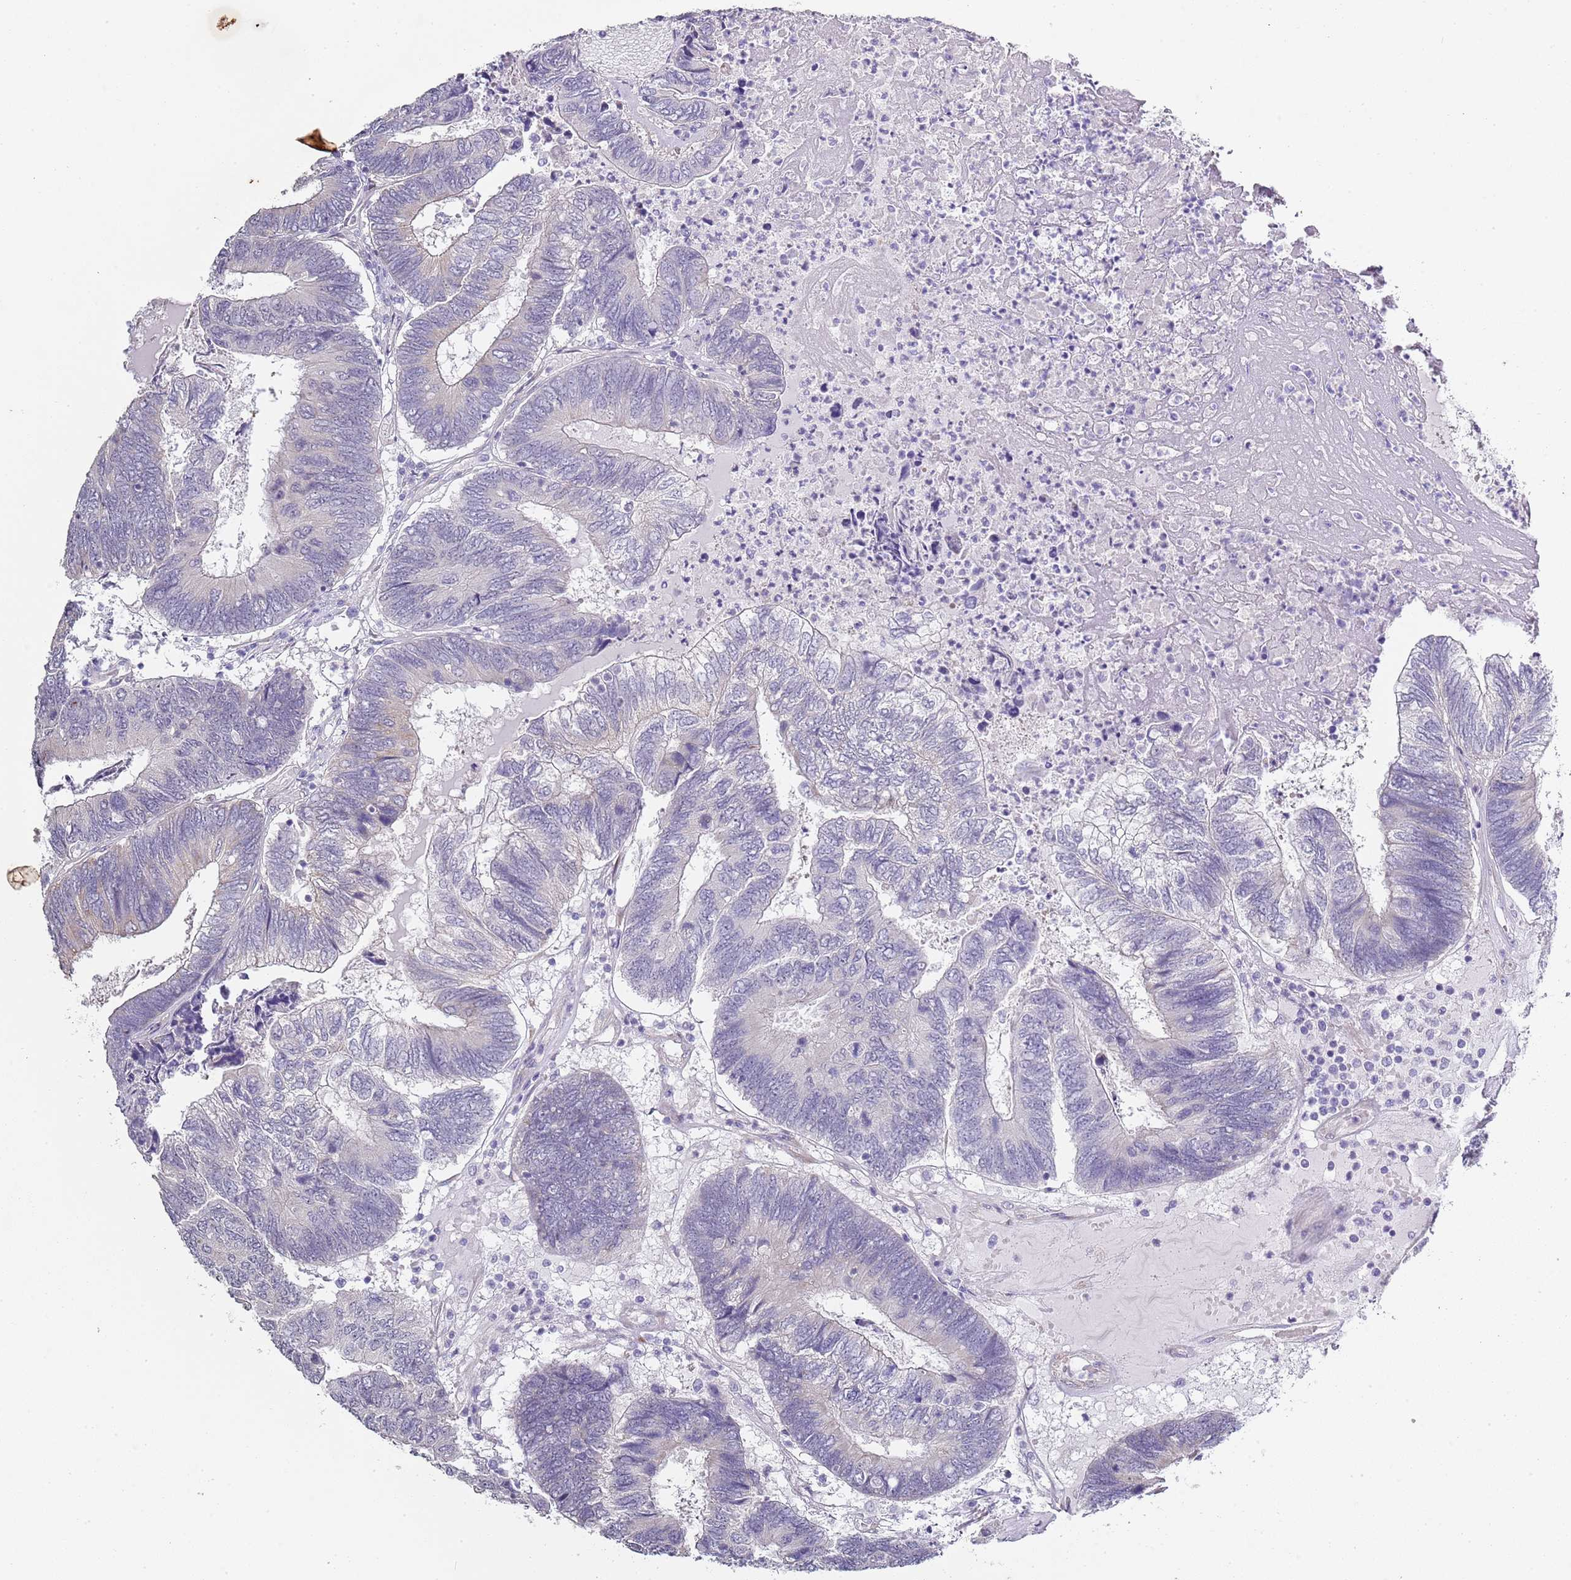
{"staining": {"intensity": "negative", "quantity": "none", "location": "none"}, "tissue": "colorectal cancer", "cell_type": "Tumor cells", "image_type": "cancer", "snomed": [{"axis": "morphology", "description": "Adenocarcinoma, NOS"}, {"axis": "topography", "description": "Colon"}], "caption": "This is a histopathology image of IHC staining of colorectal cancer (adenocarcinoma), which shows no expression in tumor cells.", "gene": "TBC1D9", "patient": {"sex": "female", "age": 67}}